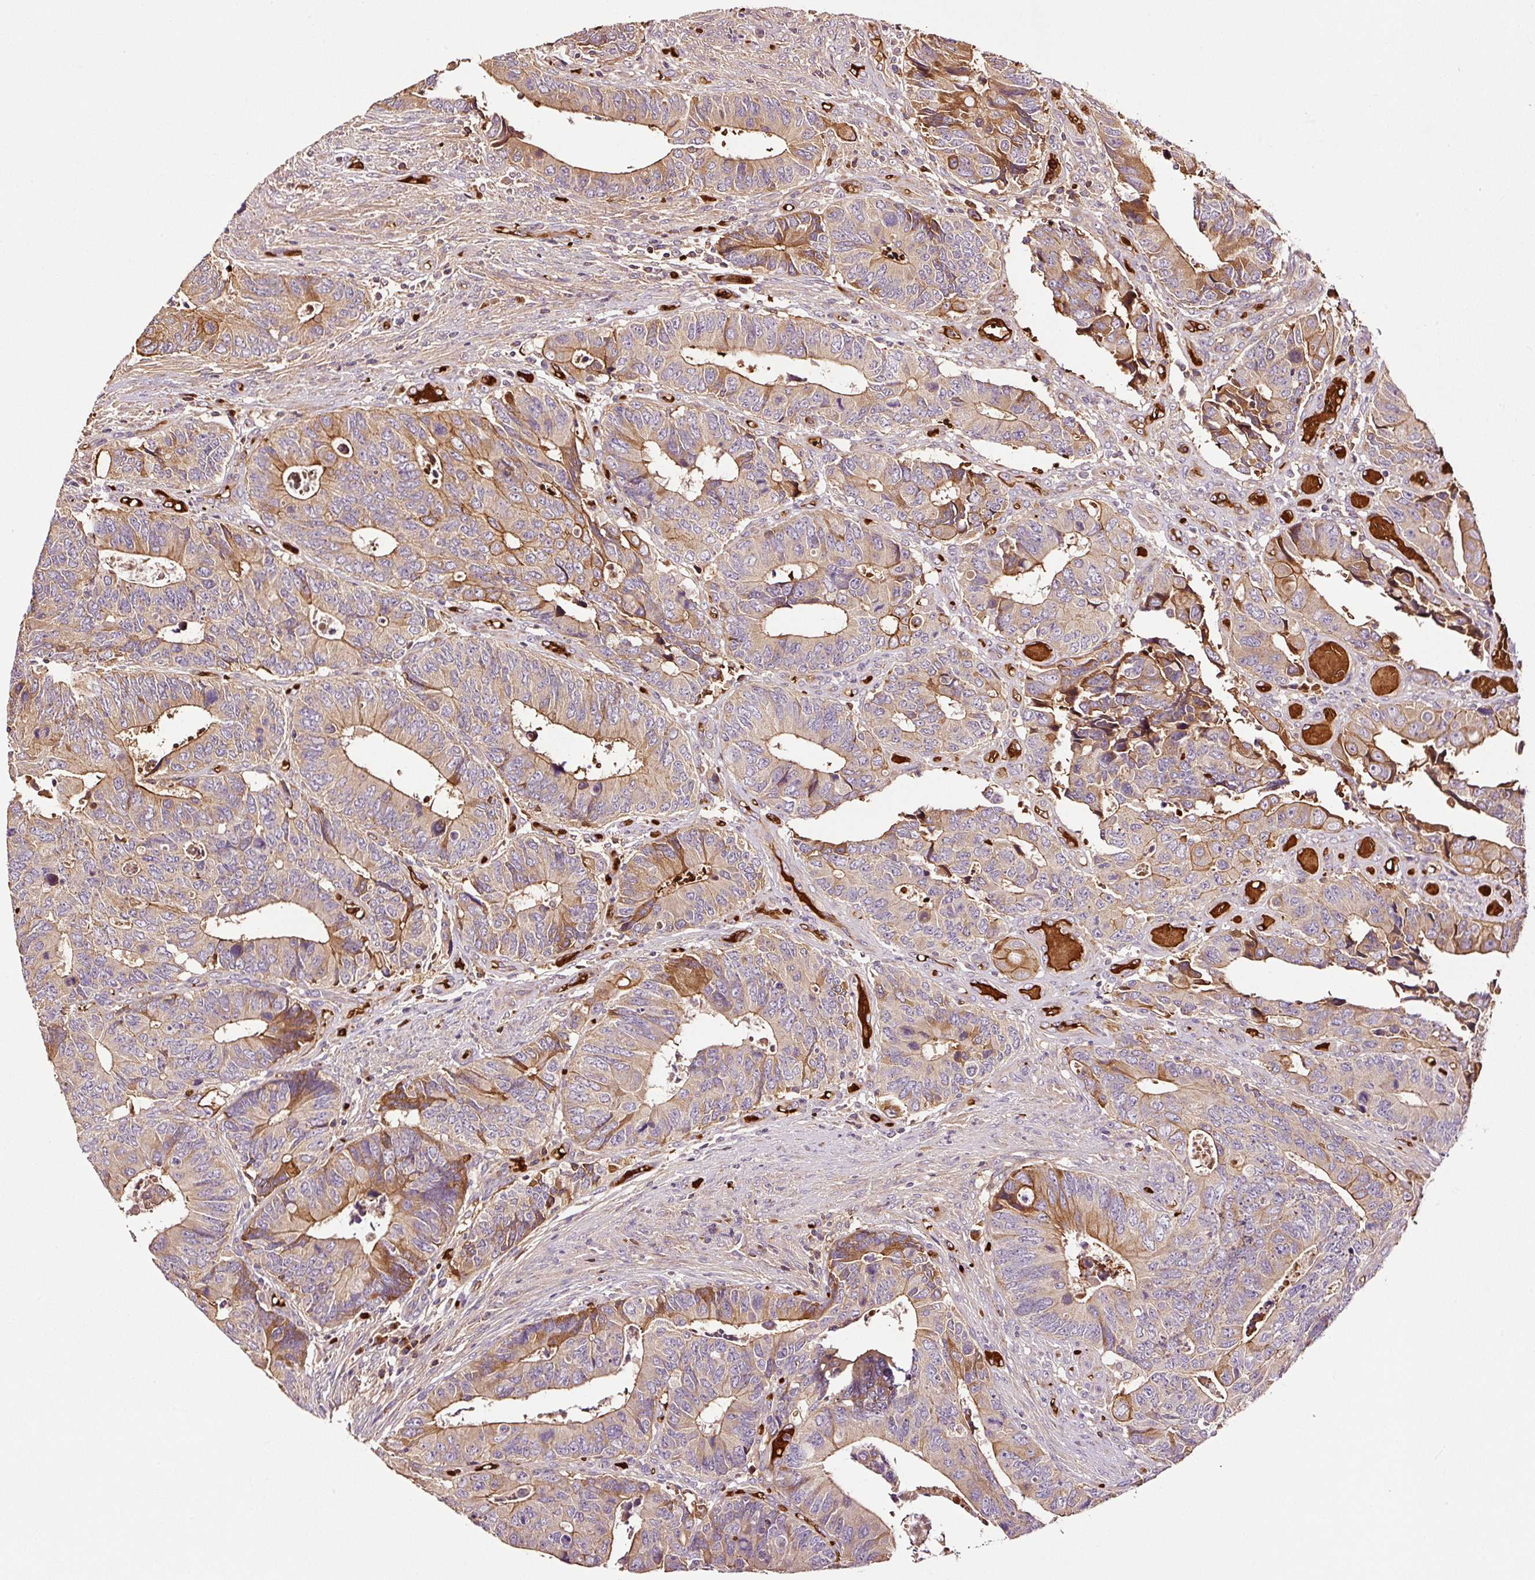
{"staining": {"intensity": "moderate", "quantity": "25%-75%", "location": "cytoplasmic/membranous"}, "tissue": "colorectal cancer", "cell_type": "Tumor cells", "image_type": "cancer", "snomed": [{"axis": "morphology", "description": "Adenocarcinoma, NOS"}, {"axis": "topography", "description": "Colon"}], "caption": "Colorectal adenocarcinoma stained for a protein (brown) shows moderate cytoplasmic/membranous positive positivity in about 25%-75% of tumor cells.", "gene": "PGLYRP2", "patient": {"sex": "male", "age": 87}}